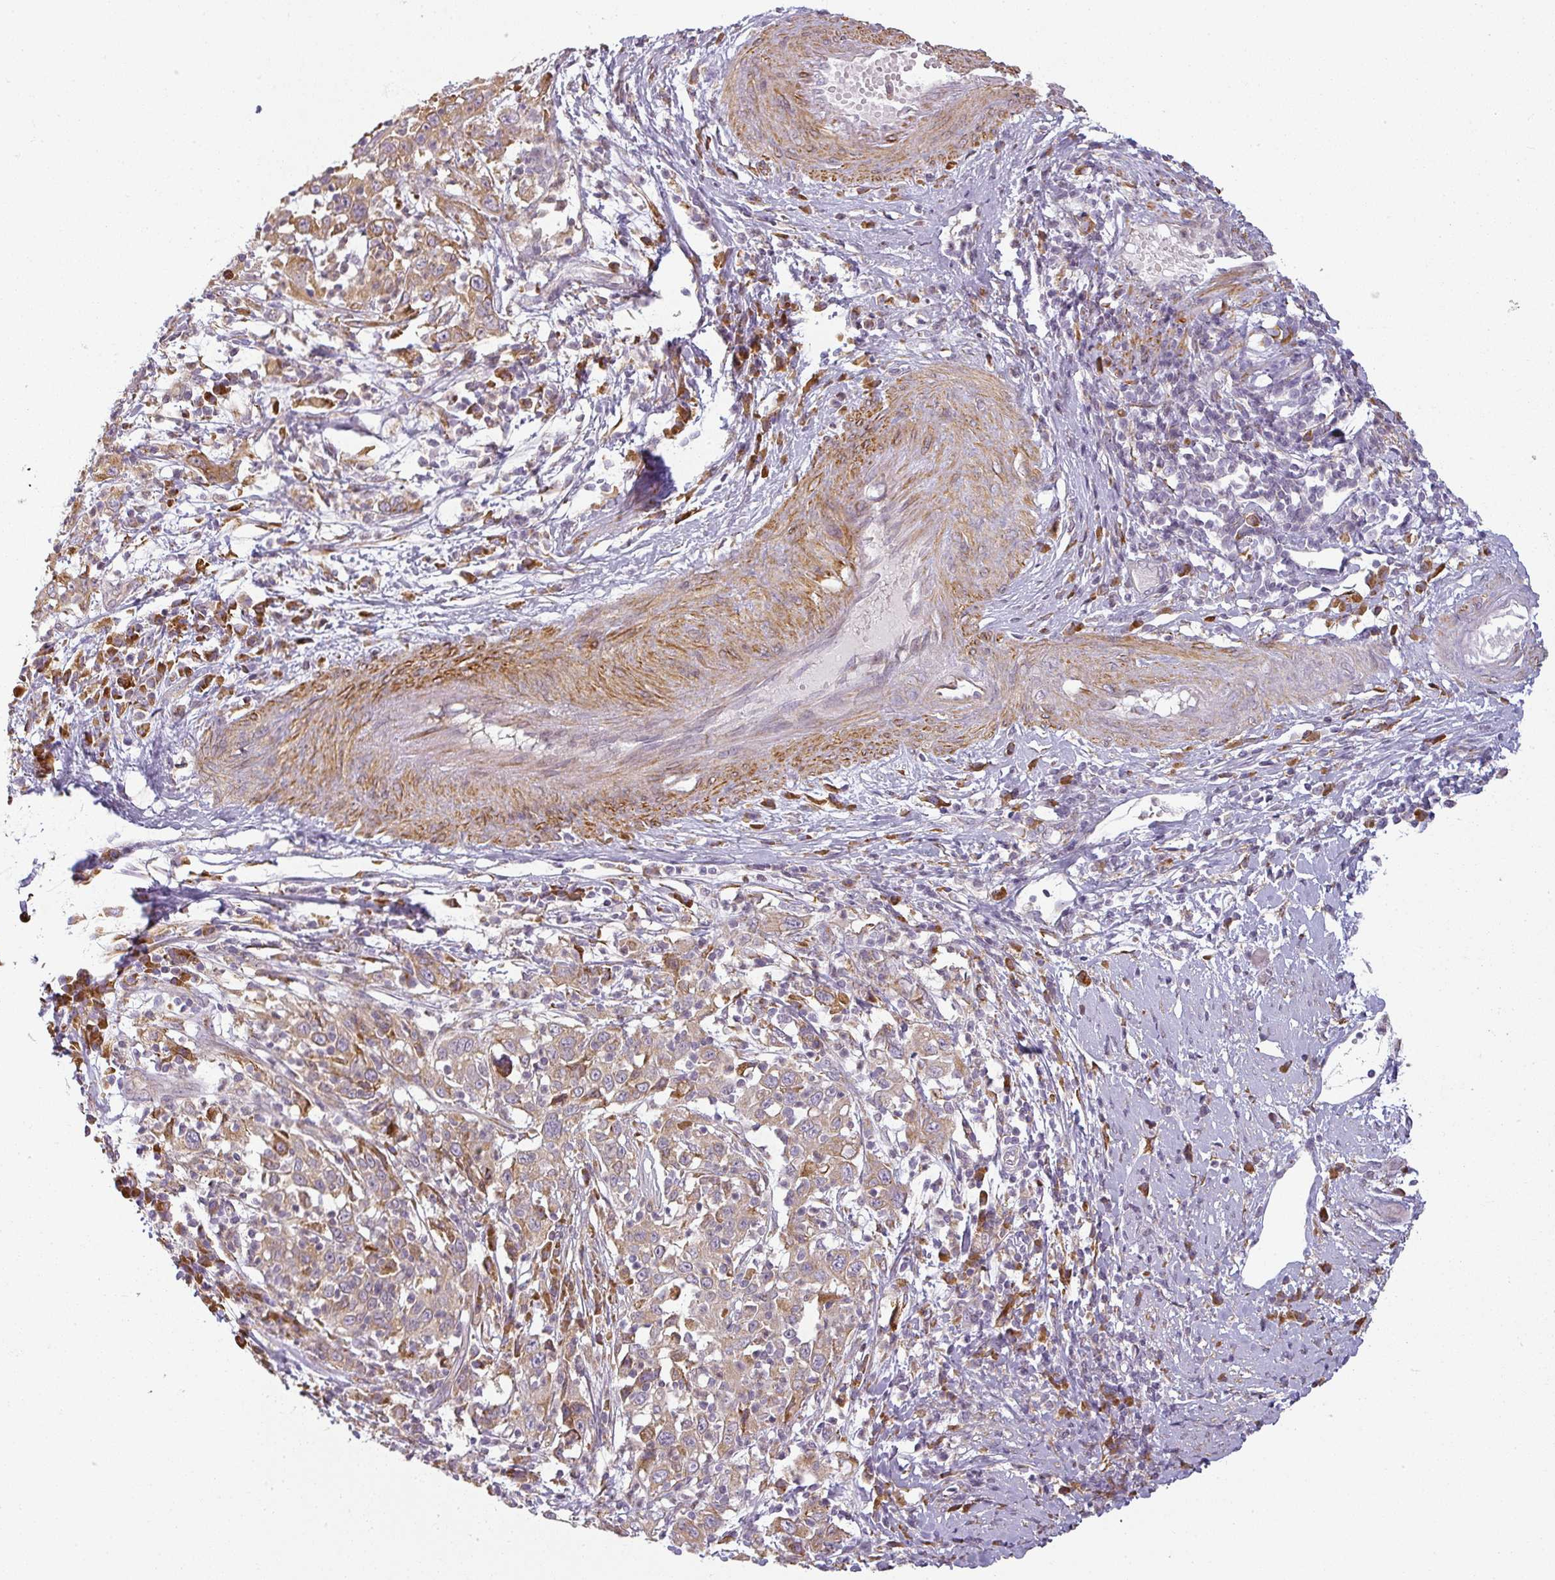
{"staining": {"intensity": "moderate", "quantity": ">75%", "location": "cytoplasmic/membranous"}, "tissue": "cervical cancer", "cell_type": "Tumor cells", "image_type": "cancer", "snomed": [{"axis": "morphology", "description": "Squamous cell carcinoma, NOS"}, {"axis": "topography", "description": "Cervix"}], "caption": "Moderate cytoplasmic/membranous expression is appreciated in approximately >75% of tumor cells in cervical squamous cell carcinoma.", "gene": "CCDC144A", "patient": {"sex": "female", "age": 46}}